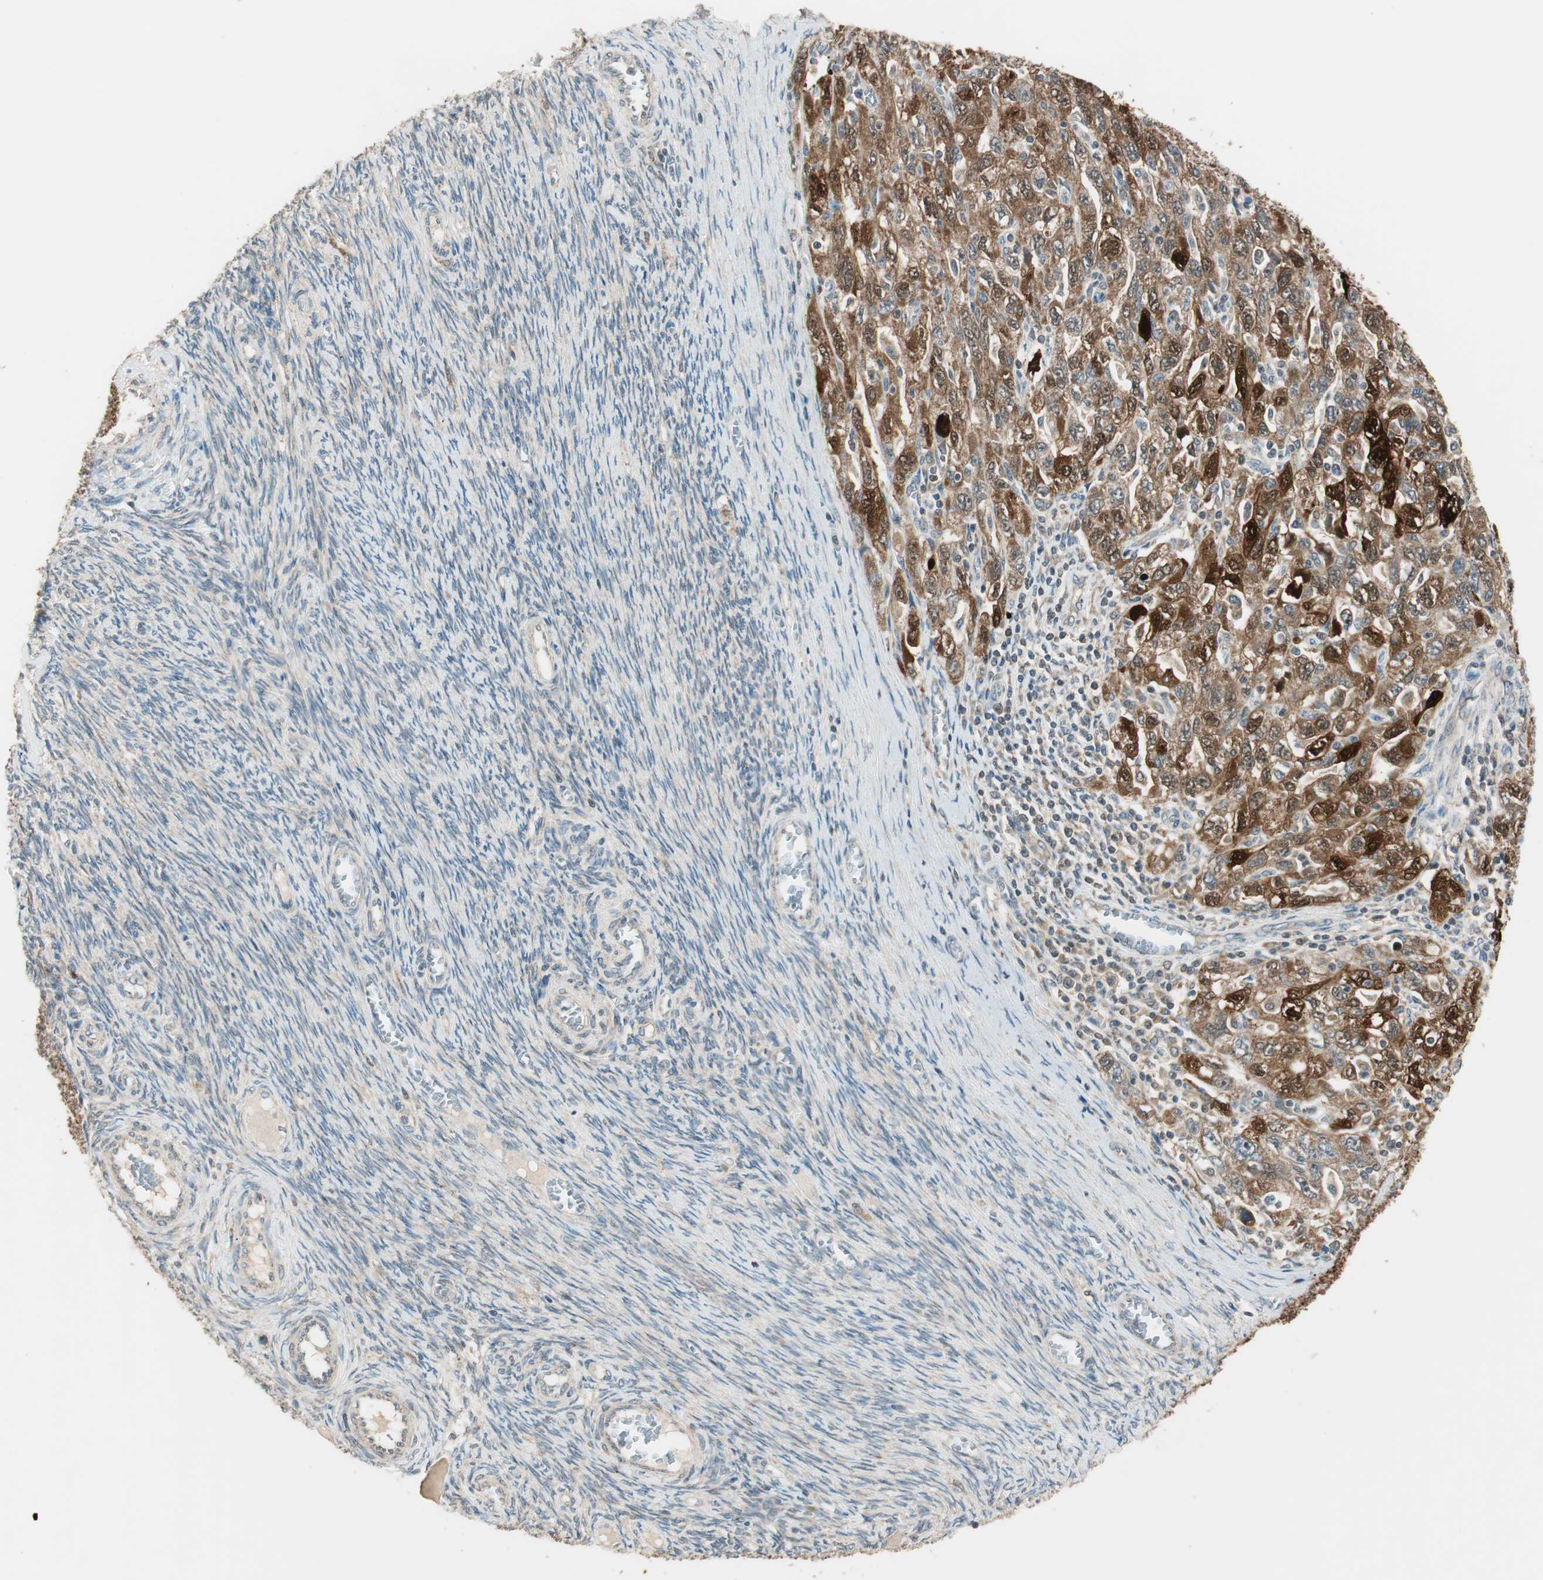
{"staining": {"intensity": "strong", "quantity": ">75%", "location": "cytoplasmic/membranous,nuclear"}, "tissue": "ovarian cancer", "cell_type": "Tumor cells", "image_type": "cancer", "snomed": [{"axis": "morphology", "description": "Carcinoma, NOS"}, {"axis": "morphology", "description": "Cystadenocarcinoma, serous, NOS"}, {"axis": "topography", "description": "Ovary"}], "caption": "This is an image of immunohistochemistry (IHC) staining of ovarian serous cystadenocarcinoma, which shows strong expression in the cytoplasmic/membranous and nuclear of tumor cells.", "gene": "TRIM21", "patient": {"sex": "female", "age": 69}}